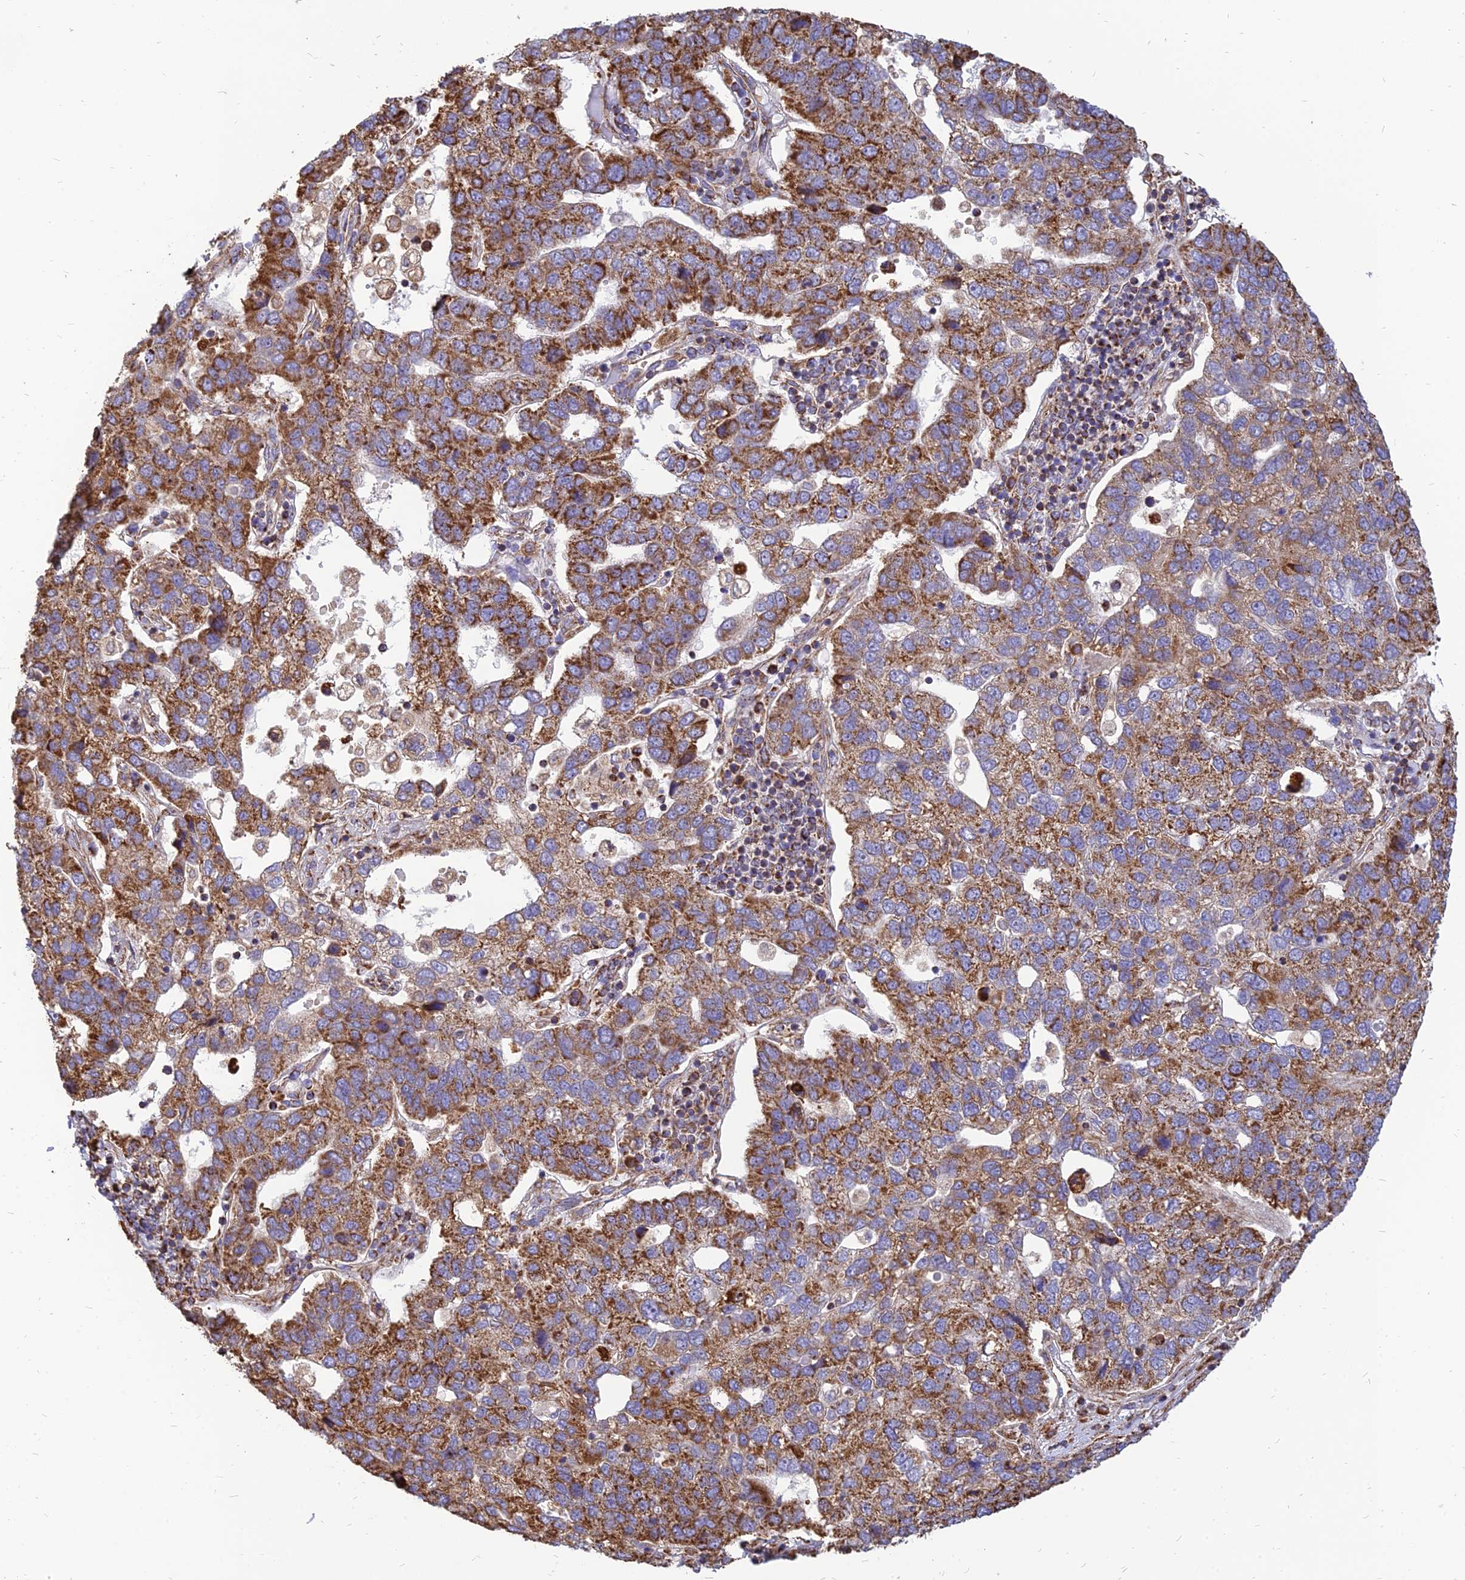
{"staining": {"intensity": "strong", "quantity": ">75%", "location": "cytoplasmic/membranous"}, "tissue": "pancreatic cancer", "cell_type": "Tumor cells", "image_type": "cancer", "snomed": [{"axis": "morphology", "description": "Adenocarcinoma, NOS"}, {"axis": "topography", "description": "Pancreas"}], "caption": "Brown immunohistochemical staining in pancreatic adenocarcinoma reveals strong cytoplasmic/membranous positivity in approximately >75% of tumor cells. (Stains: DAB (3,3'-diaminobenzidine) in brown, nuclei in blue, Microscopy: brightfield microscopy at high magnification).", "gene": "THUMPD2", "patient": {"sex": "female", "age": 61}}